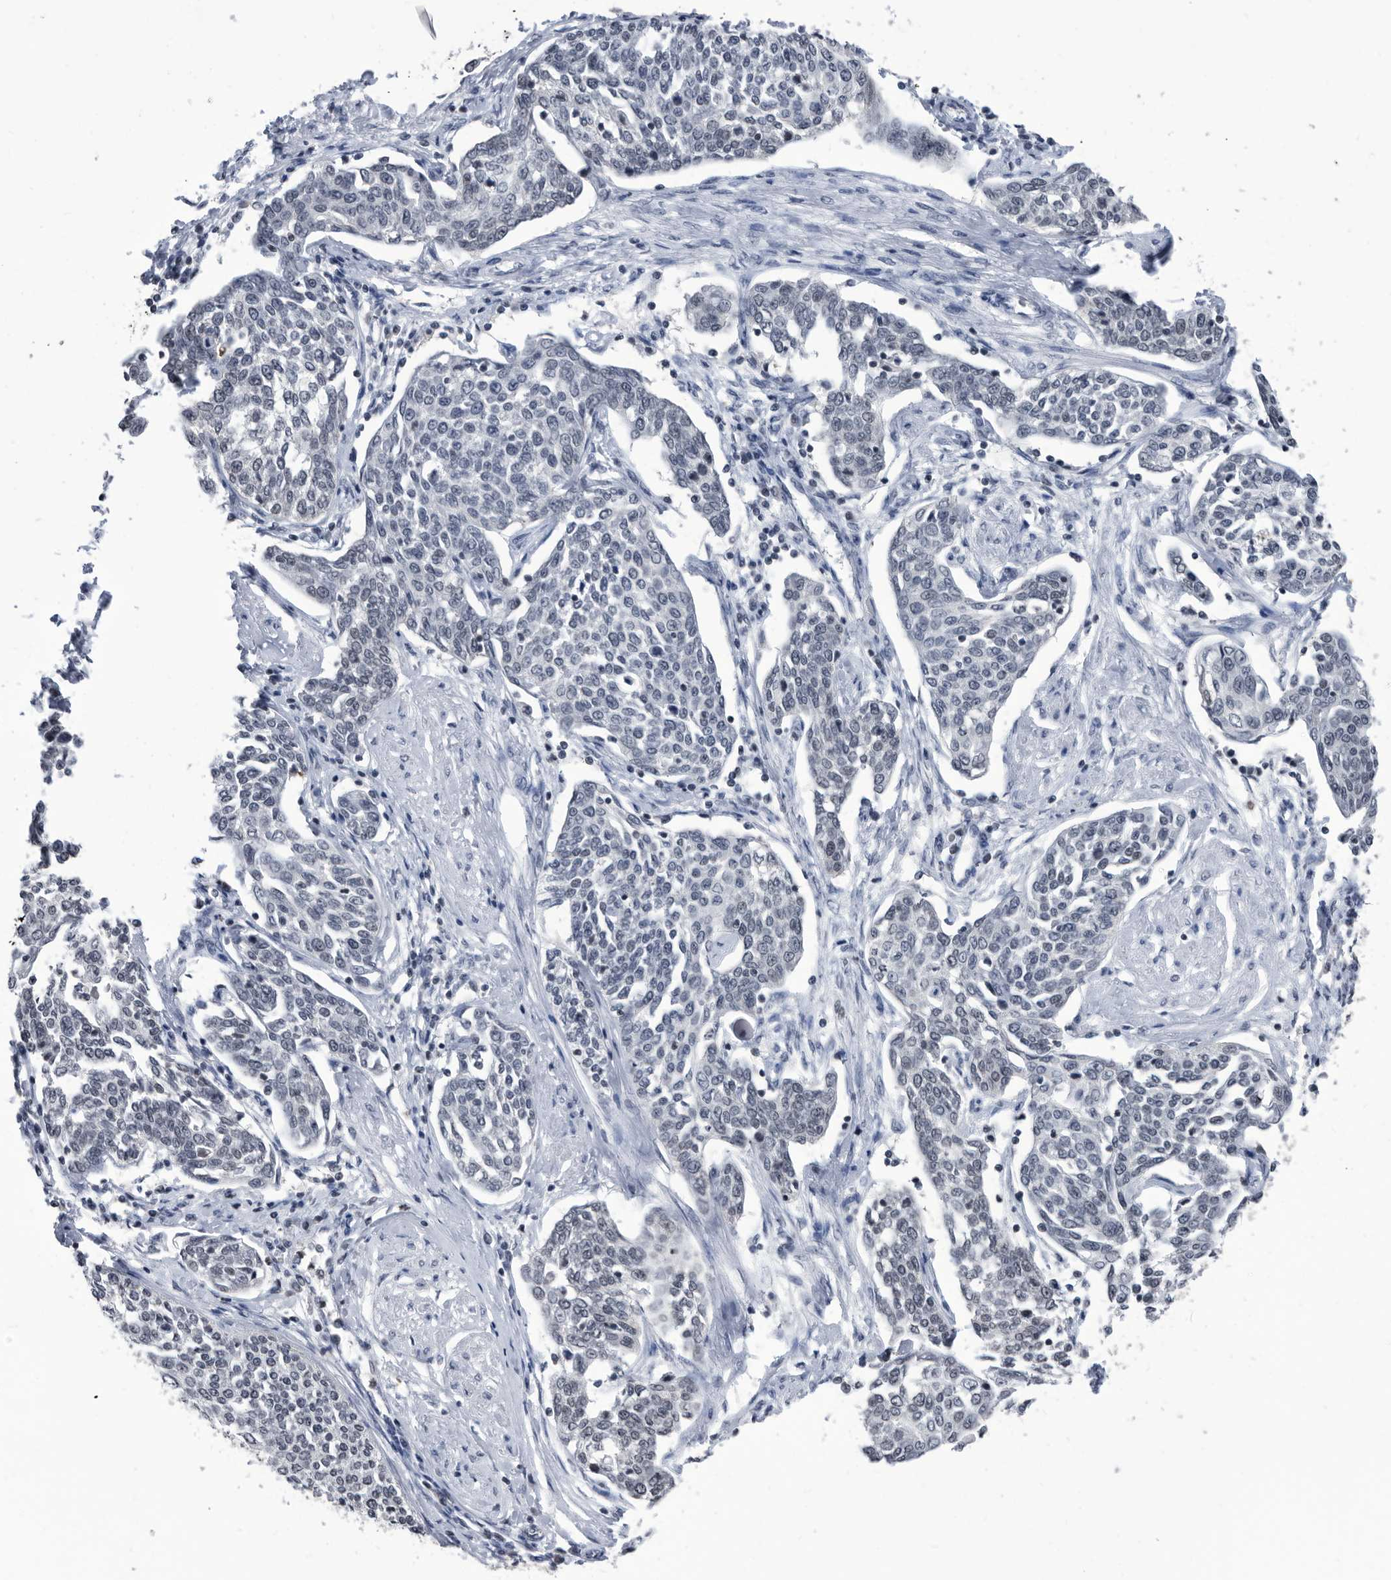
{"staining": {"intensity": "negative", "quantity": "none", "location": "none"}, "tissue": "cervical cancer", "cell_type": "Tumor cells", "image_type": "cancer", "snomed": [{"axis": "morphology", "description": "Squamous cell carcinoma, NOS"}, {"axis": "topography", "description": "Cervix"}], "caption": "The photomicrograph displays no significant expression in tumor cells of squamous cell carcinoma (cervical).", "gene": "TSTD1", "patient": {"sex": "female", "age": 34}}